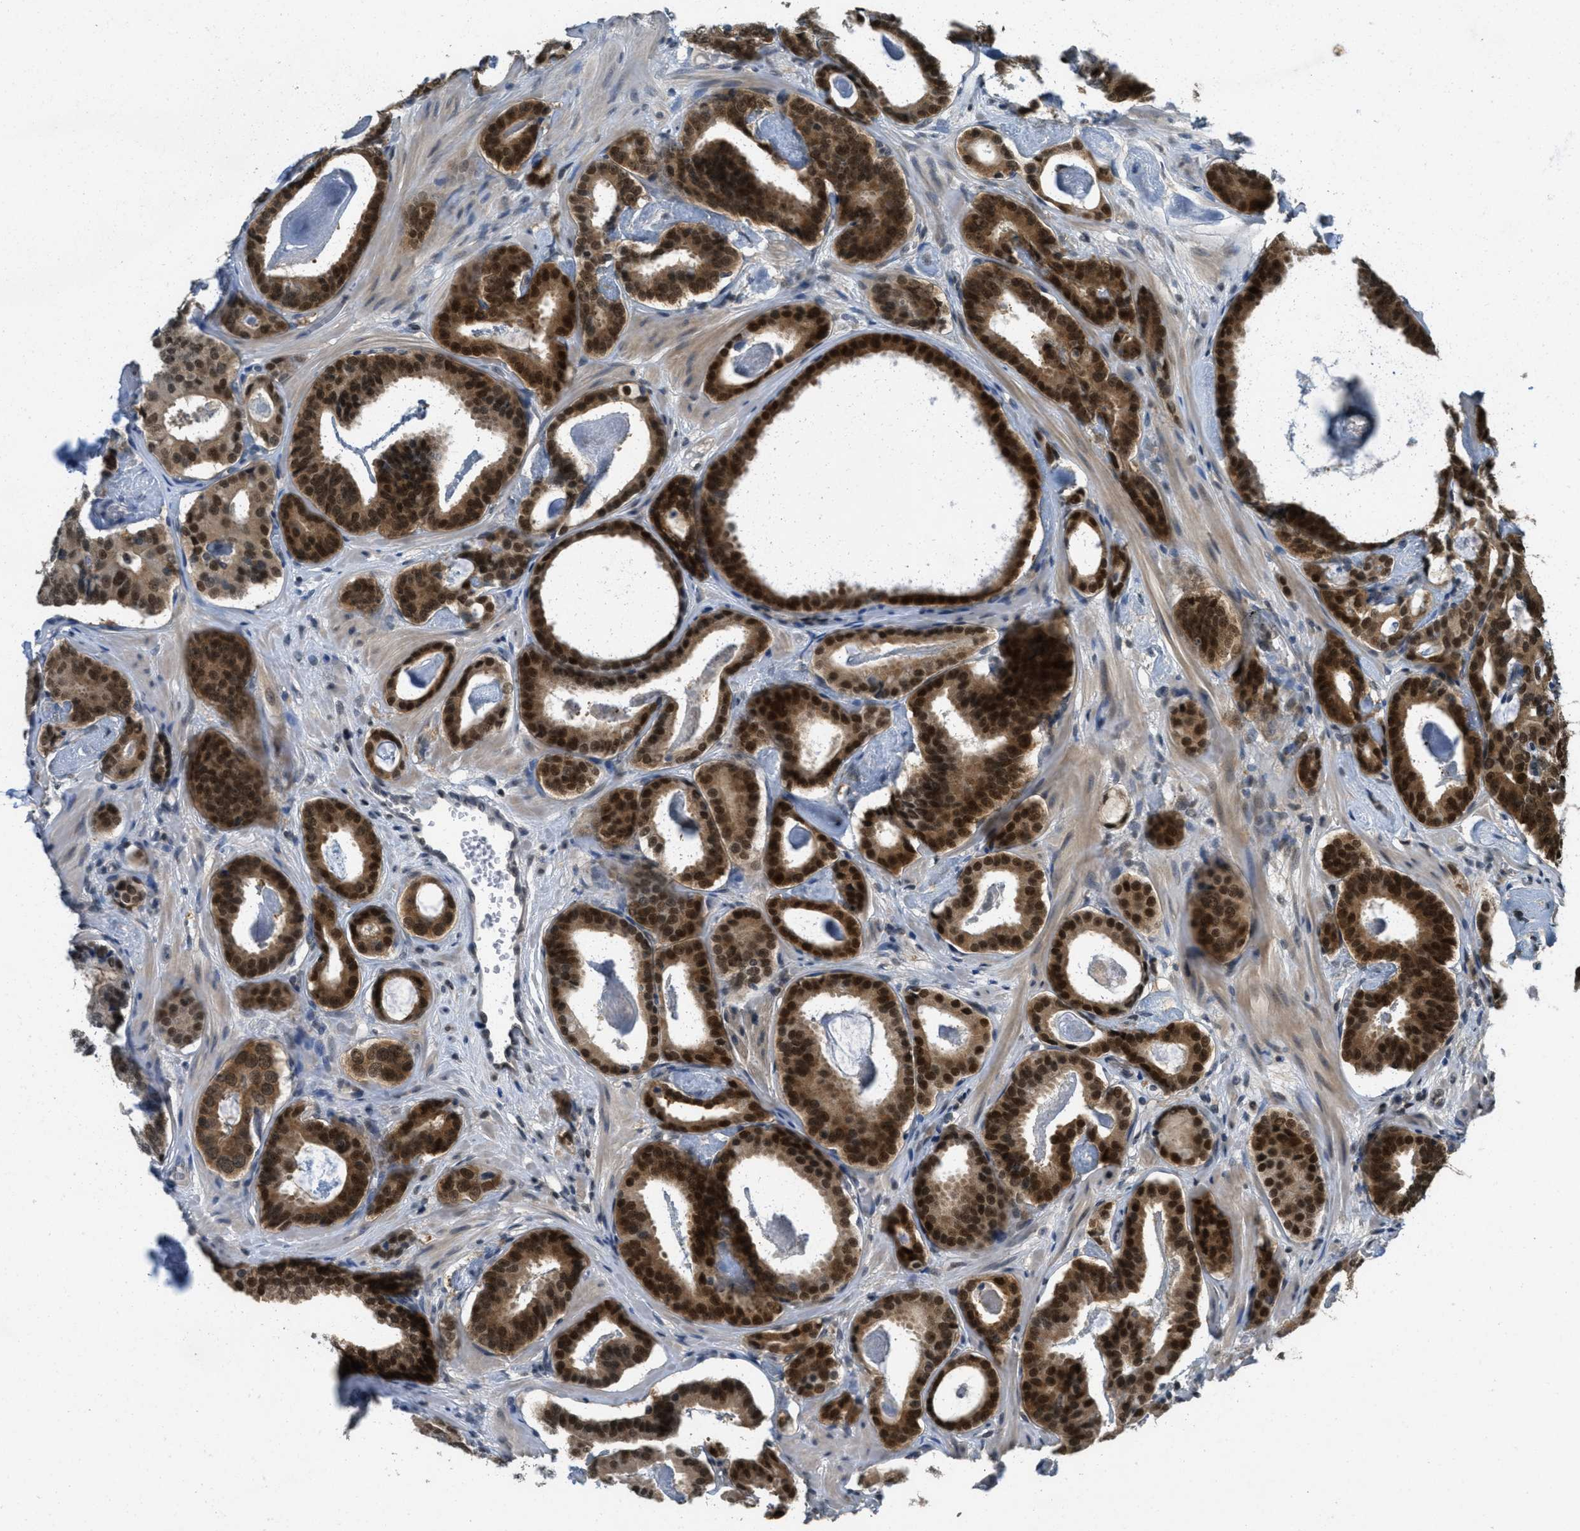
{"staining": {"intensity": "strong", "quantity": ">75%", "location": "cytoplasmic/membranous,nuclear"}, "tissue": "prostate cancer", "cell_type": "Tumor cells", "image_type": "cancer", "snomed": [{"axis": "morphology", "description": "Adenocarcinoma, Low grade"}, {"axis": "topography", "description": "Prostate"}], "caption": "Immunohistochemistry (IHC) image of neoplastic tissue: human prostate low-grade adenocarcinoma stained using IHC exhibits high levels of strong protein expression localized specifically in the cytoplasmic/membranous and nuclear of tumor cells, appearing as a cytoplasmic/membranous and nuclear brown color.", "gene": "DNAJB1", "patient": {"sex": "male", "age": 53}}